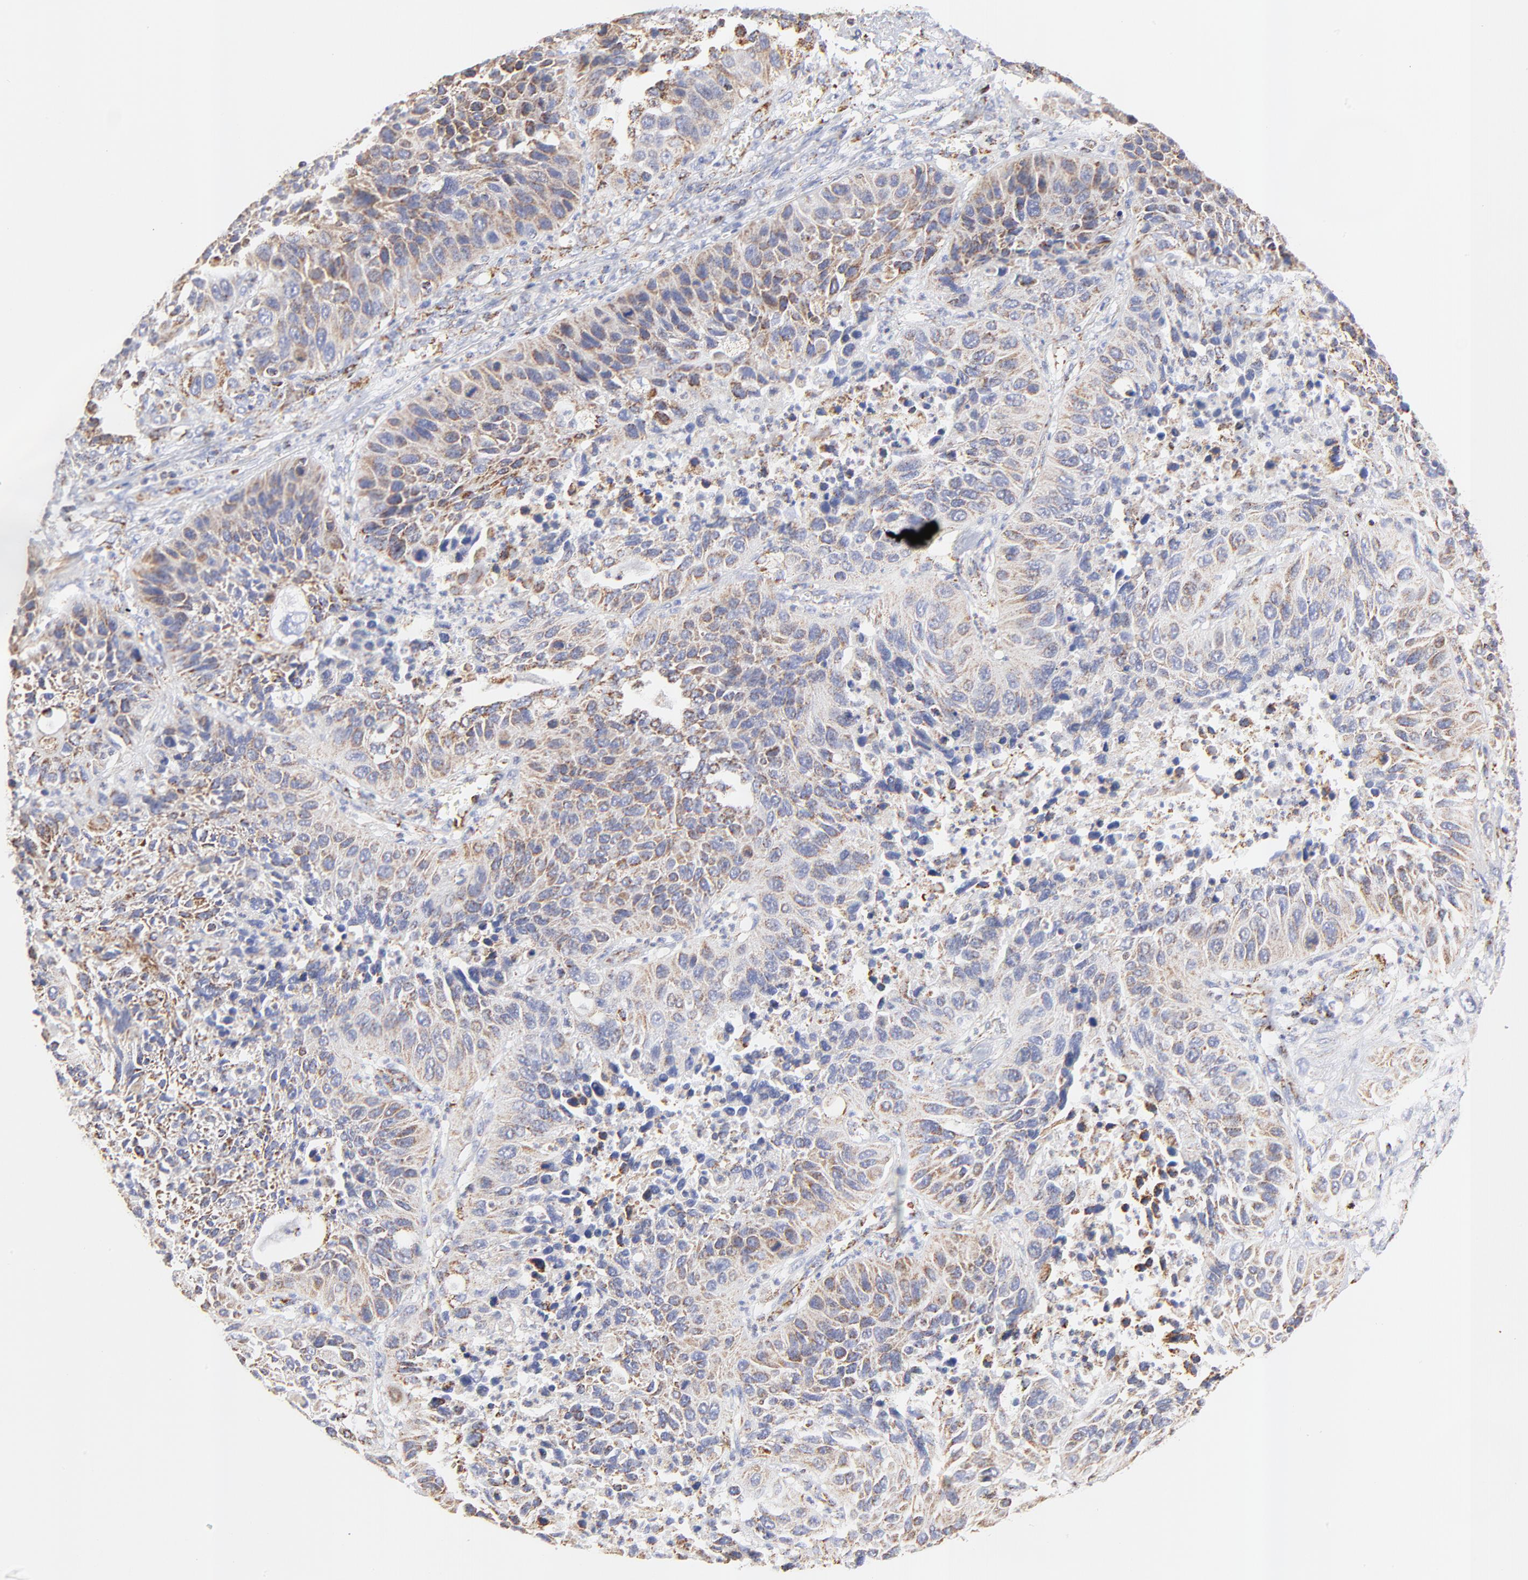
{"staining": {"intensity": "moderate", "quantity": ">75%", "location": "cytoplasmic/membranous"}, "tissue": "lung cancer", "cell_type": "Tumor cells", "image_type": "cancer", "snomed": [{"axis": "morphology", "description": "Squamous cell carcinoma, NOS"}, {"axis": "topography", "description": "Lung"}], "caption": "This photomicrograph reveals lung squamous cell carcinoma stained with IHC to label a protein in brown. The cytoplasmic/membranous of tumor cells show moderate positivity for the protein. Nuclei are counter-stained blue.", "gene": "COX4I1", "patient": {"sex": "female", "age": 76}}